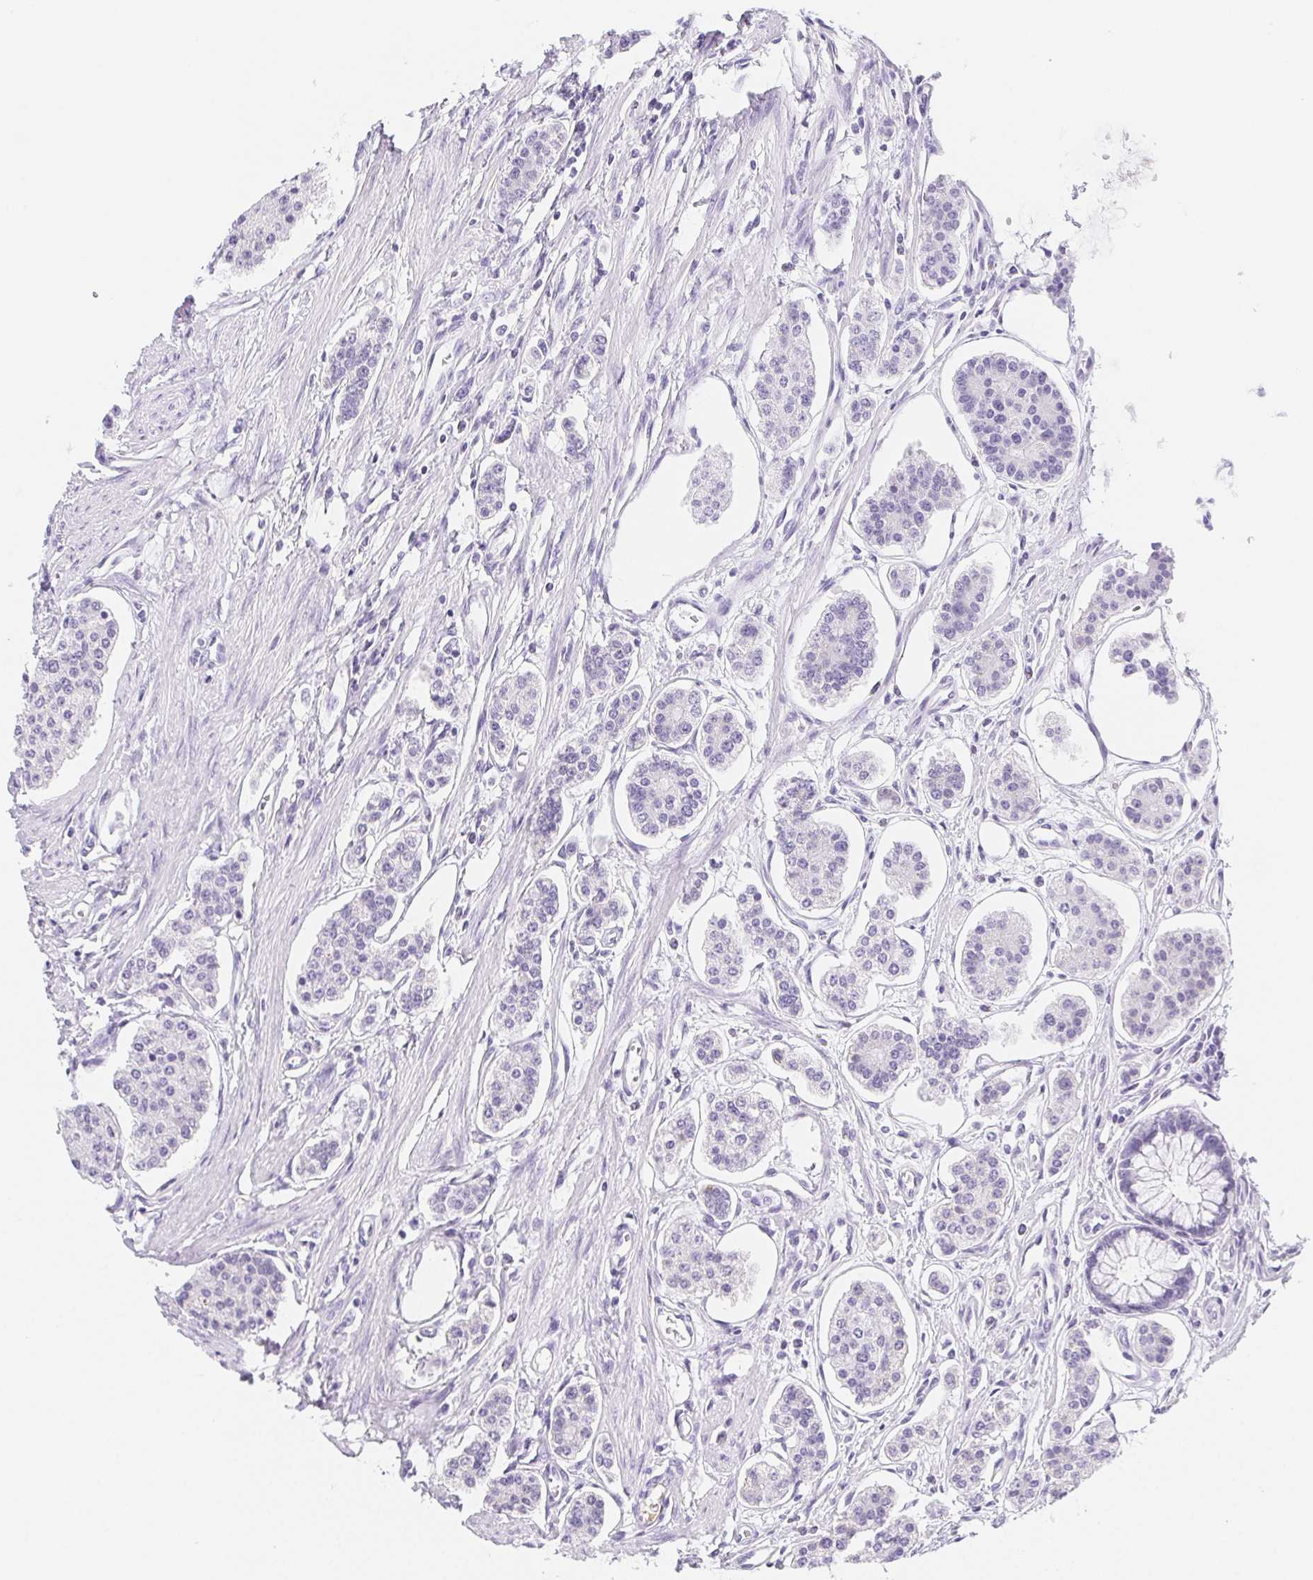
{"staining": {"intensity": "negative", "quantity": "none", "location": "none"}, "tissue": "carcinoid", "cell_type": "Tumor cells", "image_type": "cancer", "snomed": [{"axis": "morphology", "description": "Carcinoid, malignant, NOS"}, {"axis": "topography", "description": "Small intestine"}], "caption": "Immunohistochemistry (IHC) image of malignant carcinoid stained for a protein (brown), which displays no expression in tumor cells.", "gene": "ITIH2", "patient": {"sex": "female", "age": 65}}